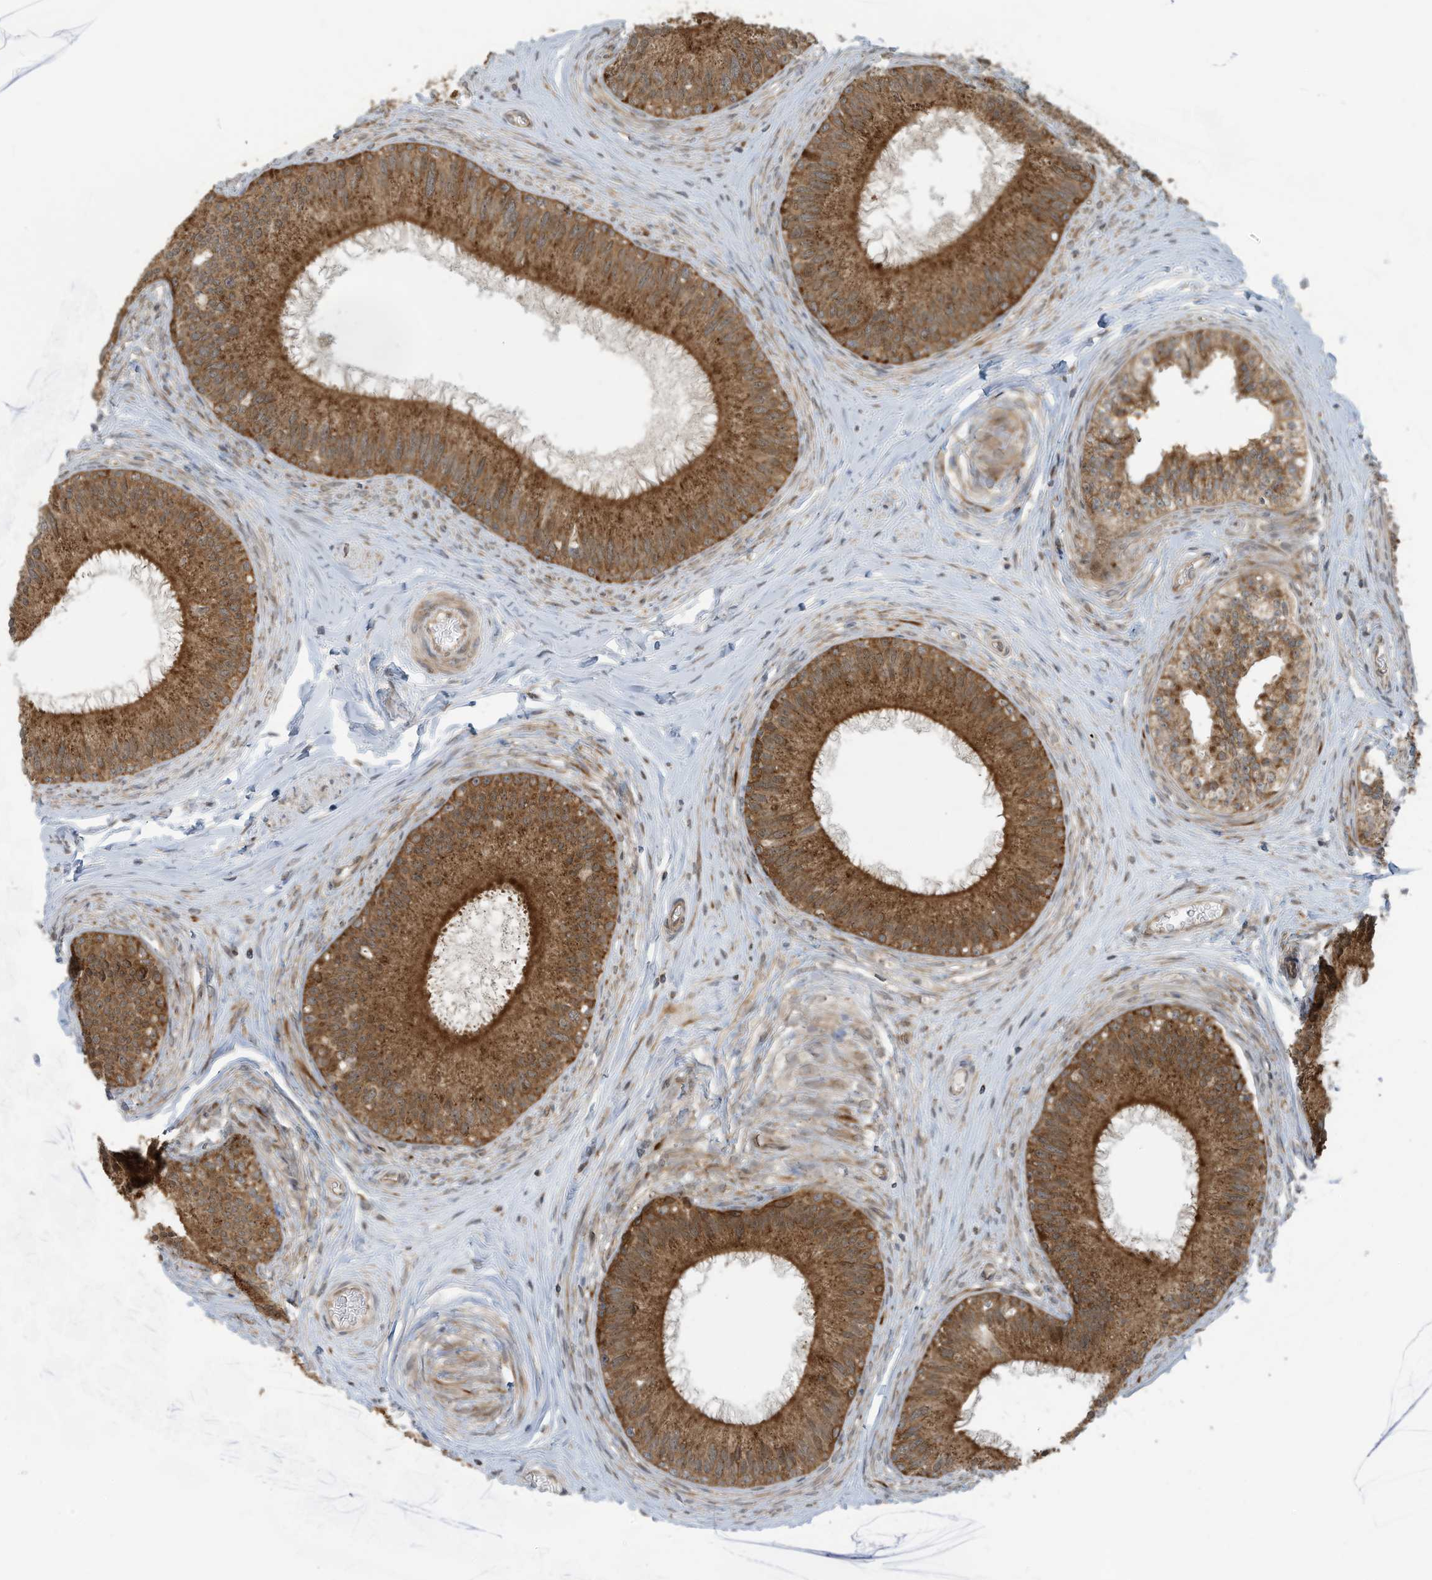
{"staining": {"intensity": "strong", "quantity": ">75%", "location": "cytoplasmic/membranous"}, "tissue": "epididymis", "cell_type": "Glandular cells", "image_type": "normal", "snomed": [{"axis": "morphology", "description": "Normal tissue, NOS"}, {"axis": "topography", "description": "Epididymis"}], "caption": "This is a histology image of immunohistochemistry staining of benign epididymis, which shows strong staining in the cytoplasmic/membranous of glandular cells.", "gene": "TRIM67", "patient": {"sex": "male", "age": 27}}